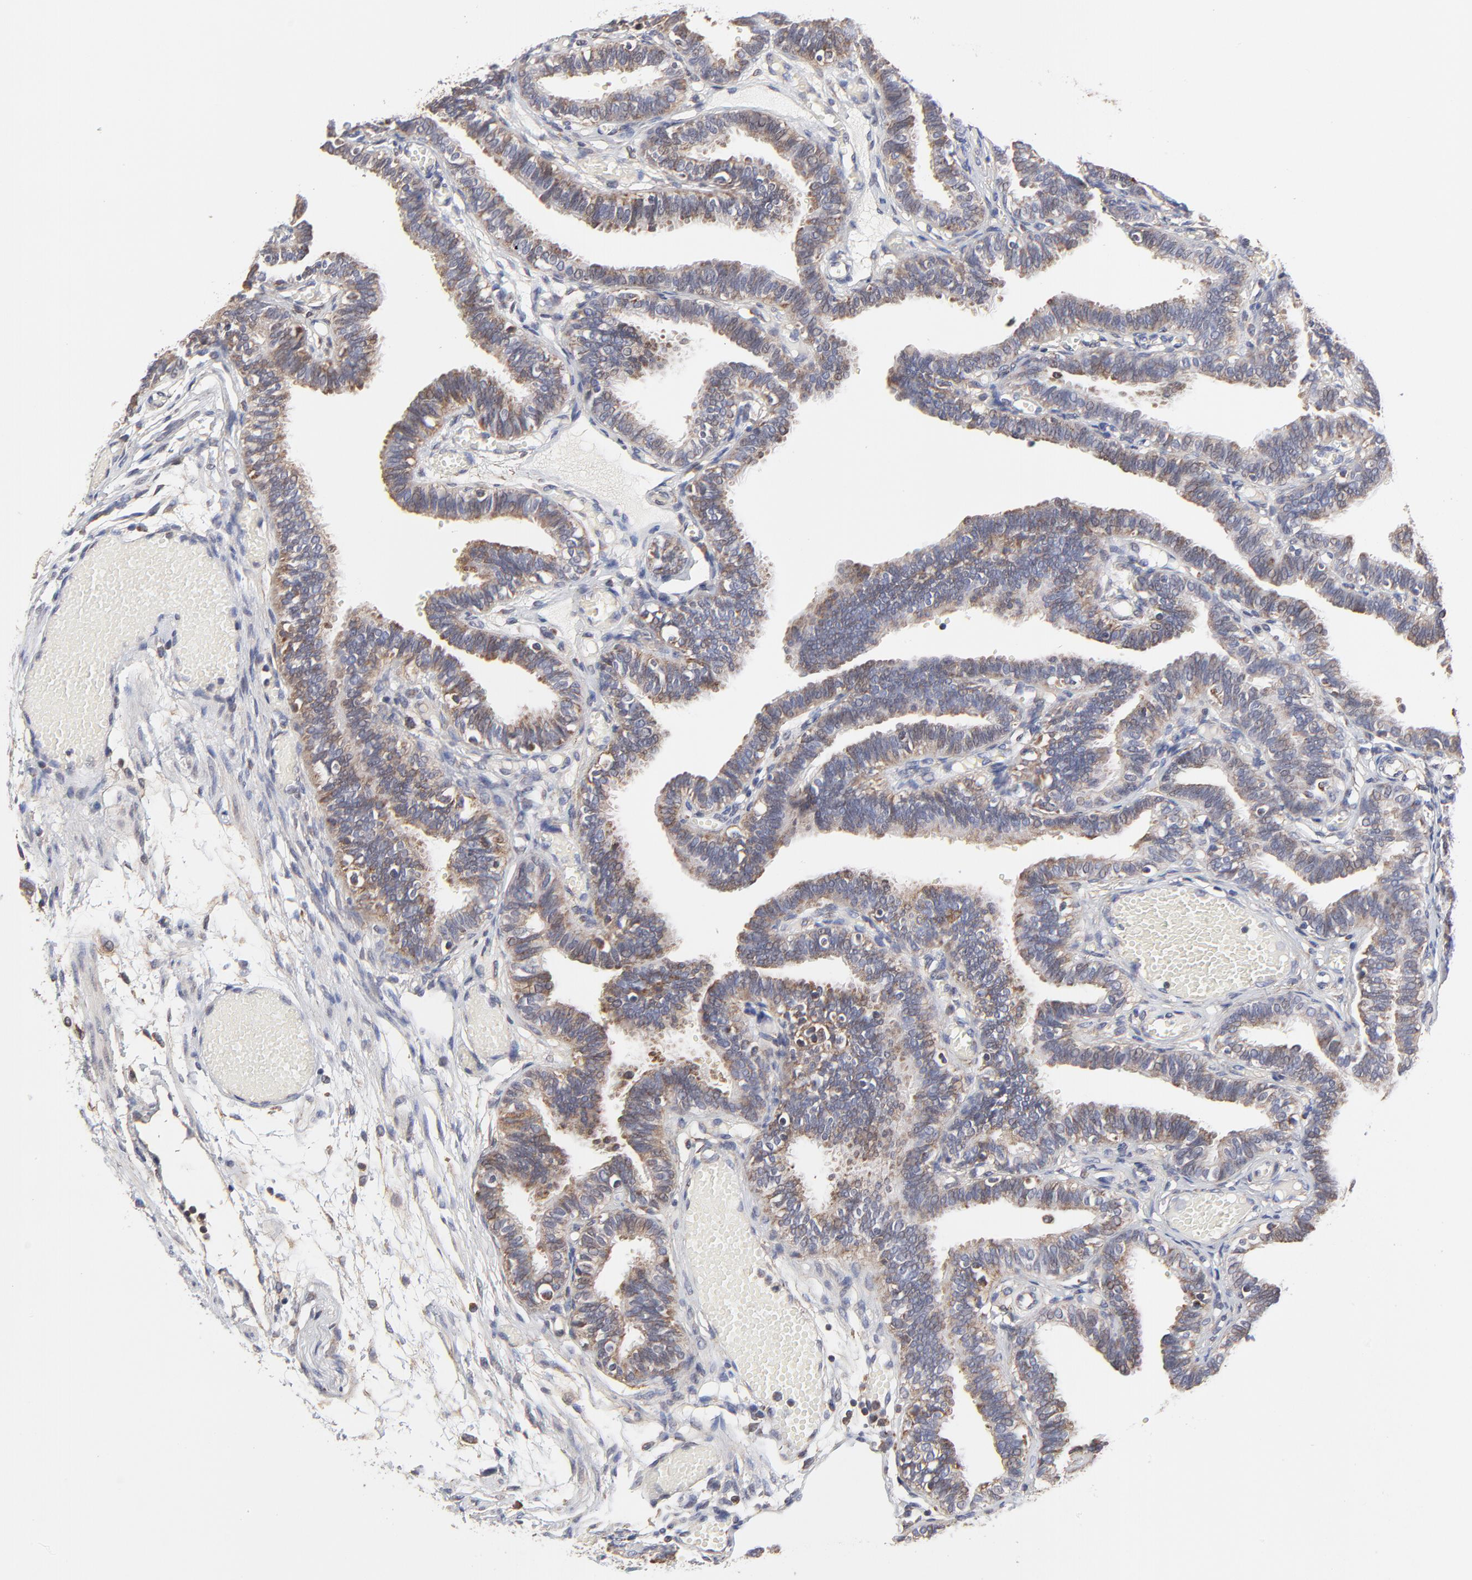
{"staining": {"intensity": "weak", "quantity": "25%-75%", "location": "cytoplasmic/membranous"}, "tissue": "fallopian tube", "cell_type": "Glandular cells", "image_type": "normal", "snomed": [{"axis": "morphology", "description": "Normal tissue, NOS"}, {"axis": "topography", "description": "Fallopian tube"}], "caption": "Normal fallopian tube reveals weak cytoplasmic/membranous staining in about 25%-75% of glandular cells (IHC, brightfield microscopy, high magnification)..", "gene": "ZNF550", "patient": {"sex": "female", "age": 29}}